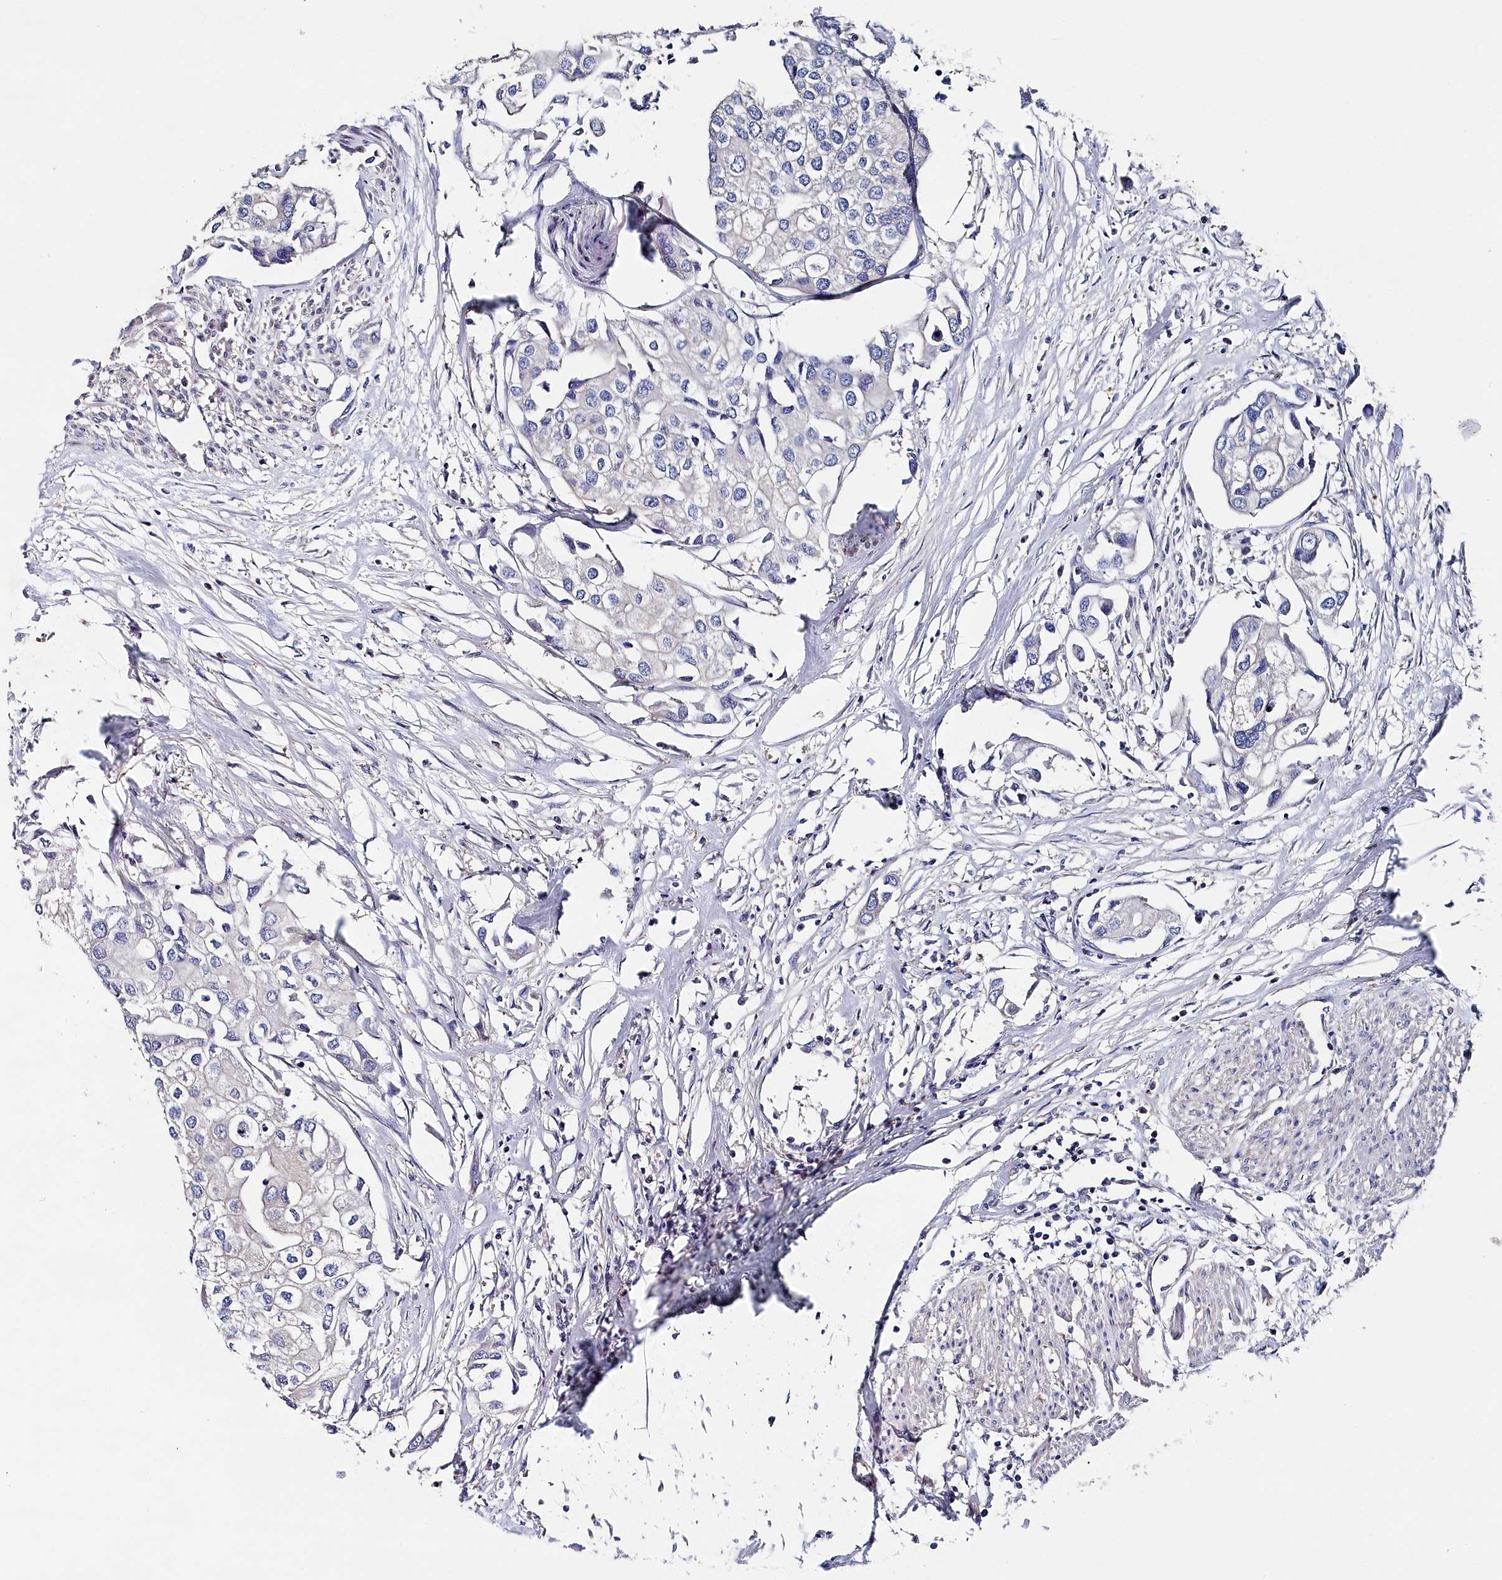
{"staining": {"intensity": "negative", "quantity": "none", "location": "none"}, "tissue": "urothelial cancer", "cell_type": "Tumor cells", "image_type": "cancer", "snomed": [{"axis": "morphology", "description": "Urothelial carcinoma, High grade"}, {"axis": "topography", "description": "Urinary bladder"}], "caption": "Tumor cells are negative for brown protein staining in urothelial carcinoma (high-grade).", "gene": "BHMT", "patient": {"sex": "male", "age": 64}}